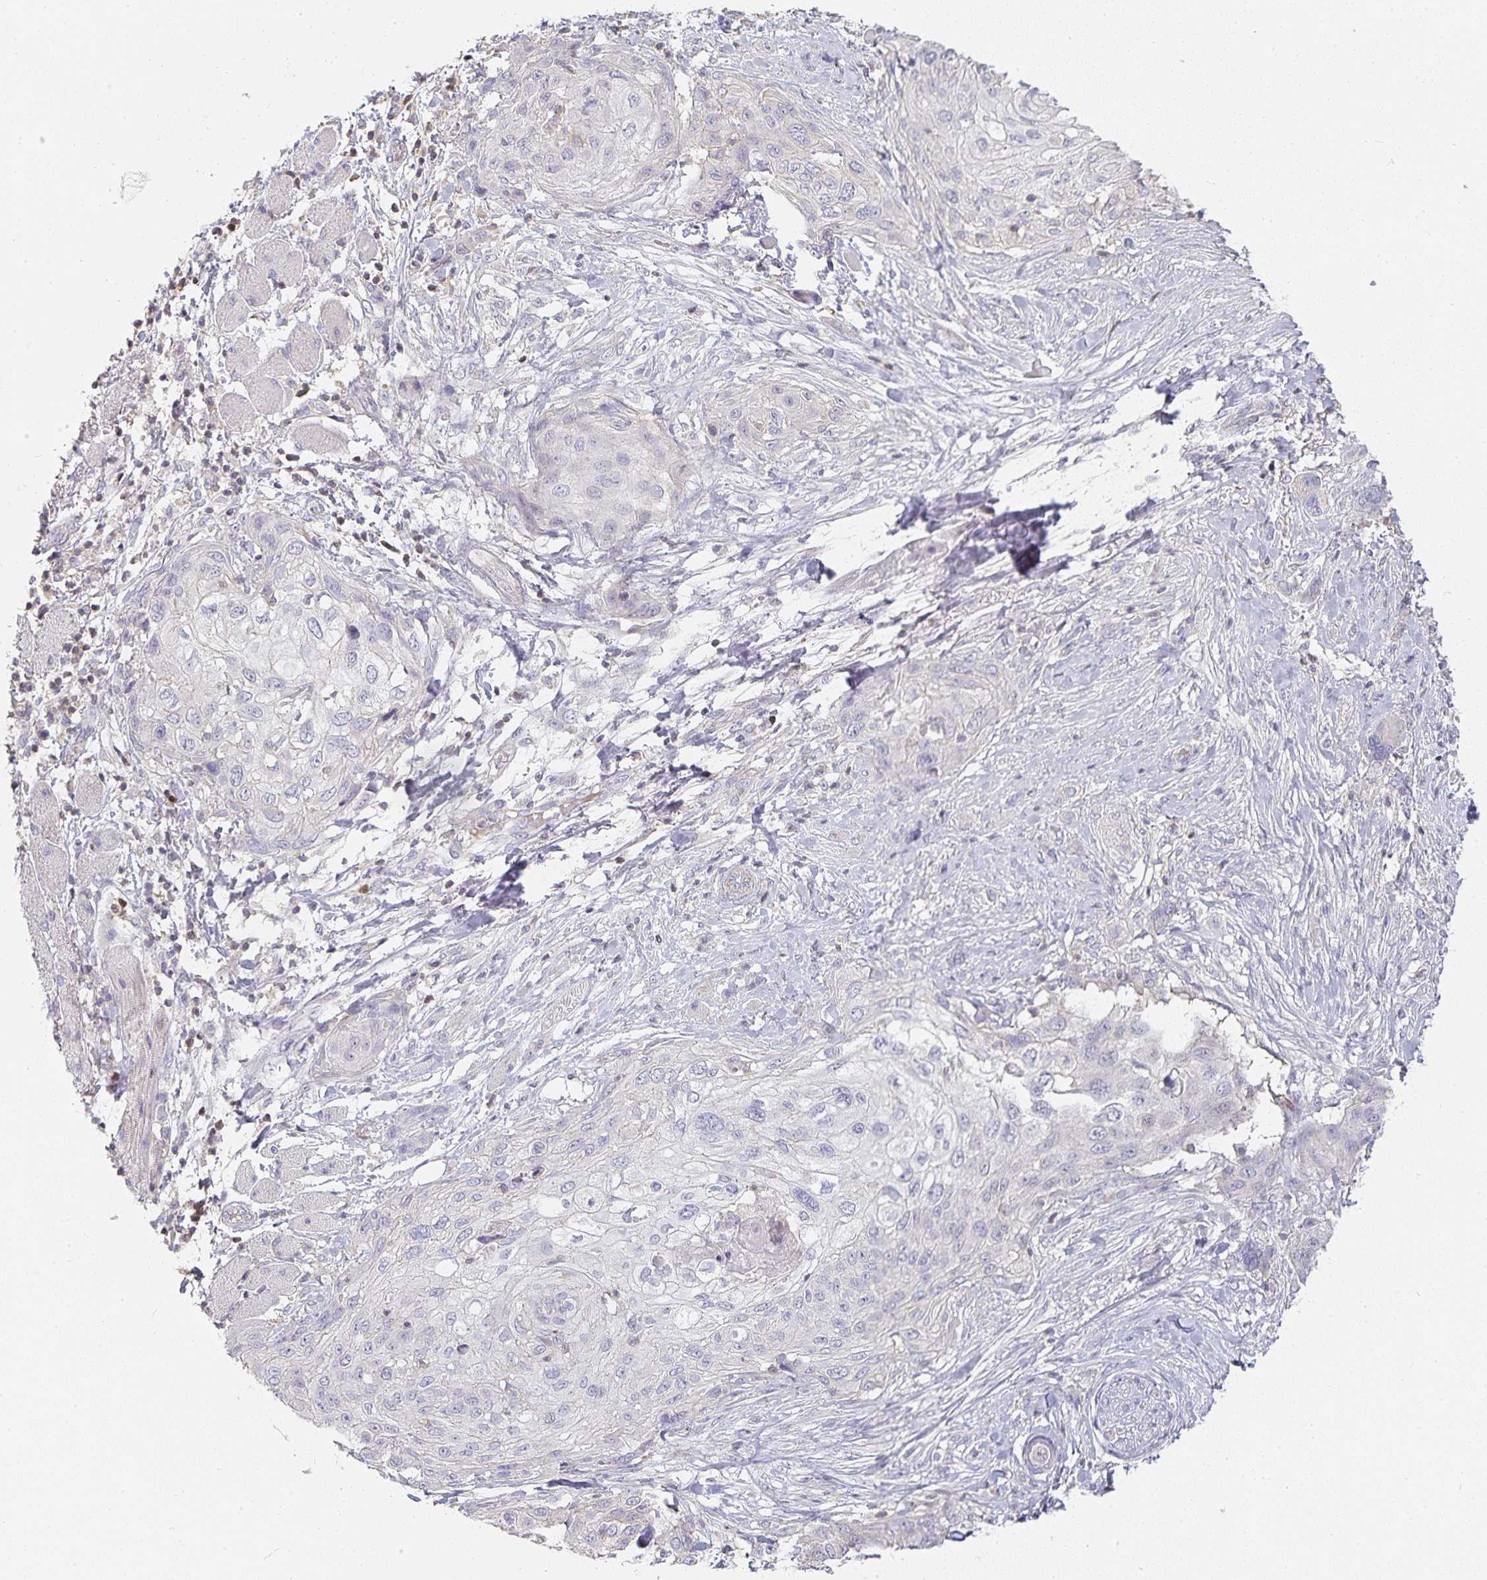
{"staining": {"intensity": "negative", "quantity": "none", "location": "none"}, "tissue": "skin cancer", "cell_type": "Tumor cells", "image_type": "cancer", "snomed": [{"axis": "morphology", "description": "Squamous cell carcinoma, NOS"}, {"axis": "topography", "description": "Skin"}], "caption": "High power microscopy photomicrograph of an immunohistochemistry histopathology image of skin squamous cell carcinoma, revealing no significant expression in tumor cells. (Immunohistochemistry (ihc), brightfield microscopy, high magnification).", "gene": "GATA3", "patient": {"sex": "female", "age": 87}}